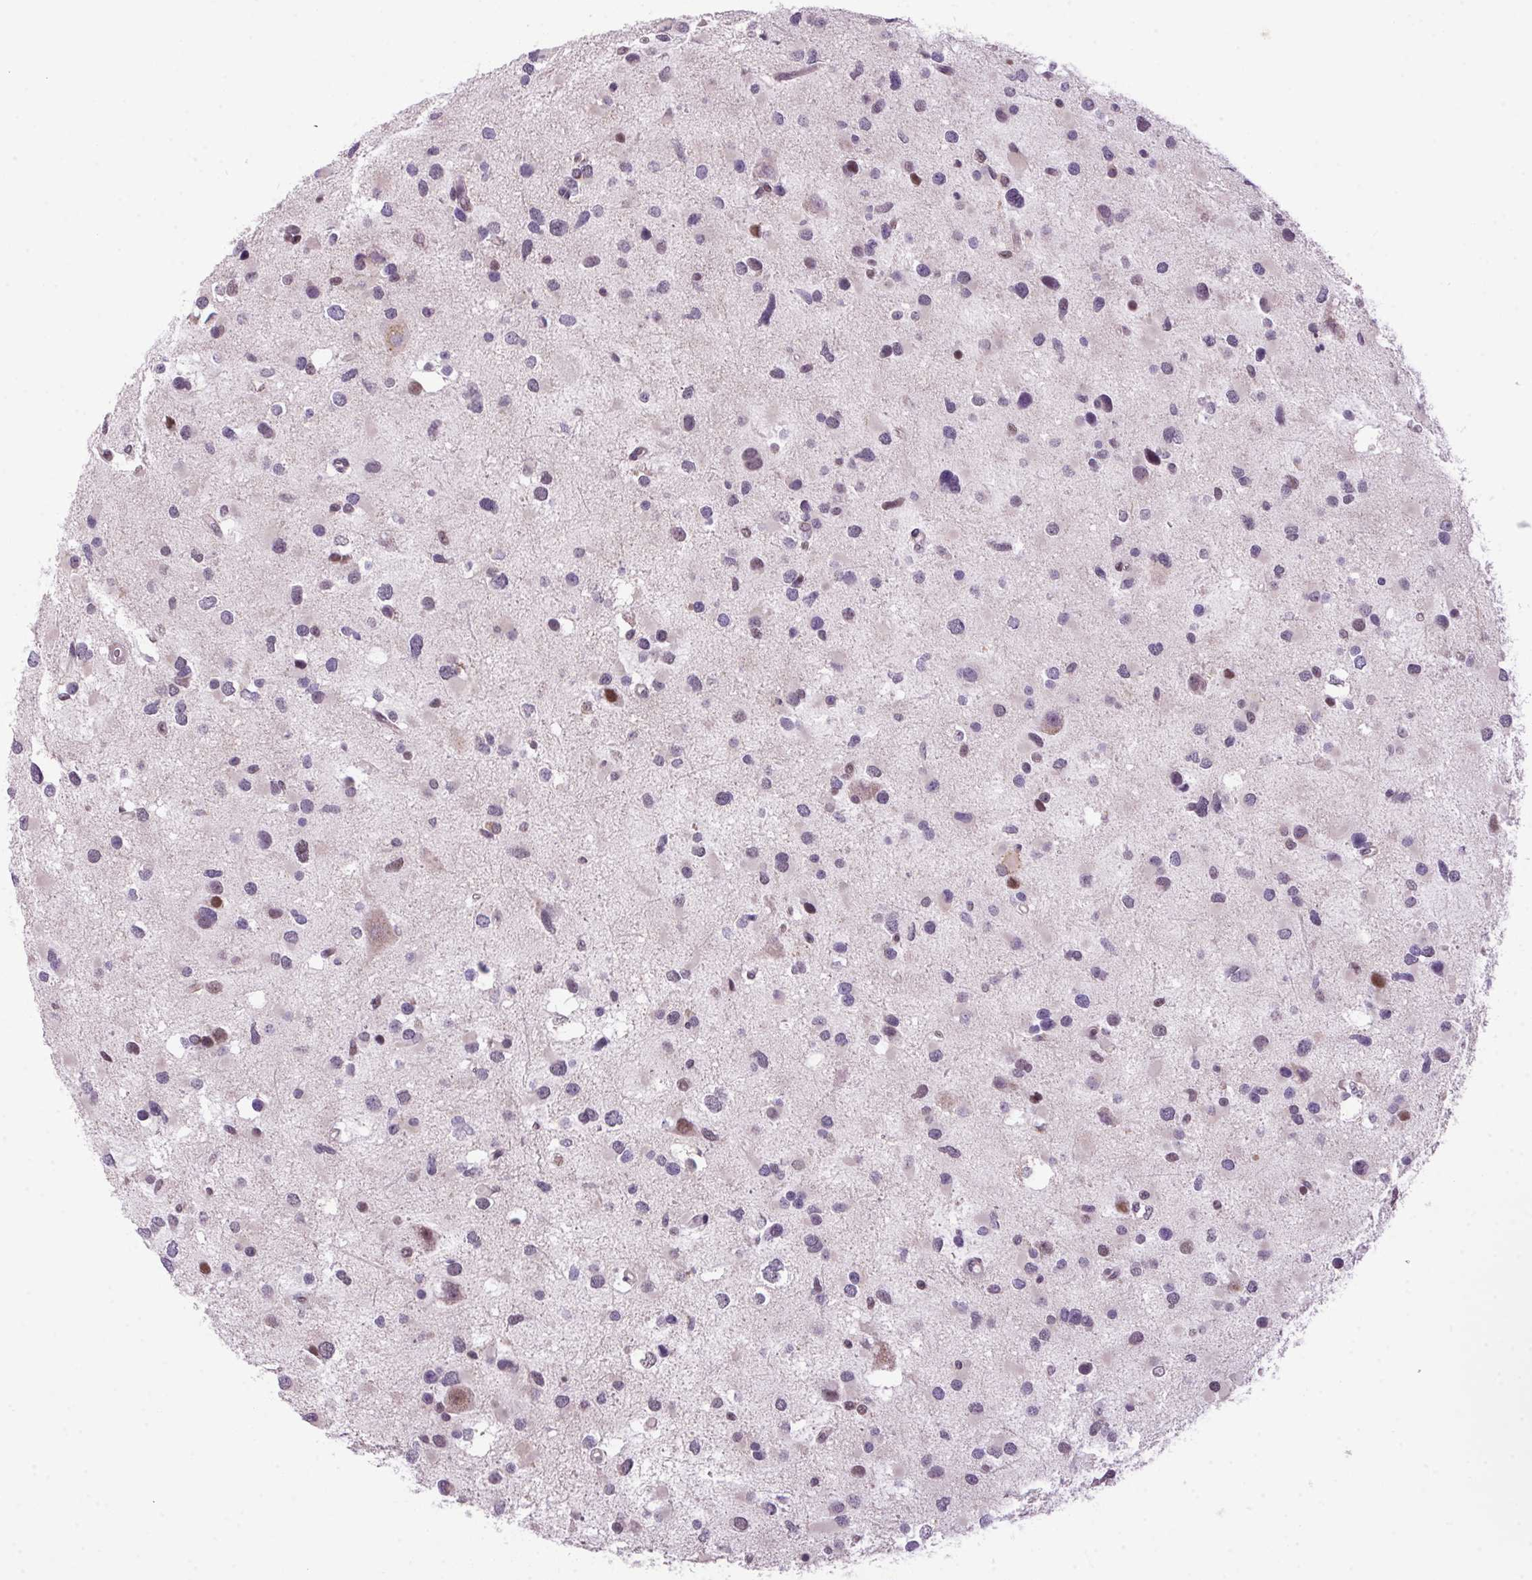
{"staining": {"intensity": "negative", "quantity": "none", "location": "none"}, "tissue": "glioma", "cell_type": "Tumor cells", "image_type": "cancer", "snomed": [{"axis": "morphology", "description": "Glioma, malignant, Low grade"}, {"axis": "topography", "description": "Brain"}], "caption": "Protein analysis of malignant glioma (low-grade) demonstrates no significant staining in tumor cells.", "gene": "AKR1E2", "patient": {"sex": "female", "age": 32}}